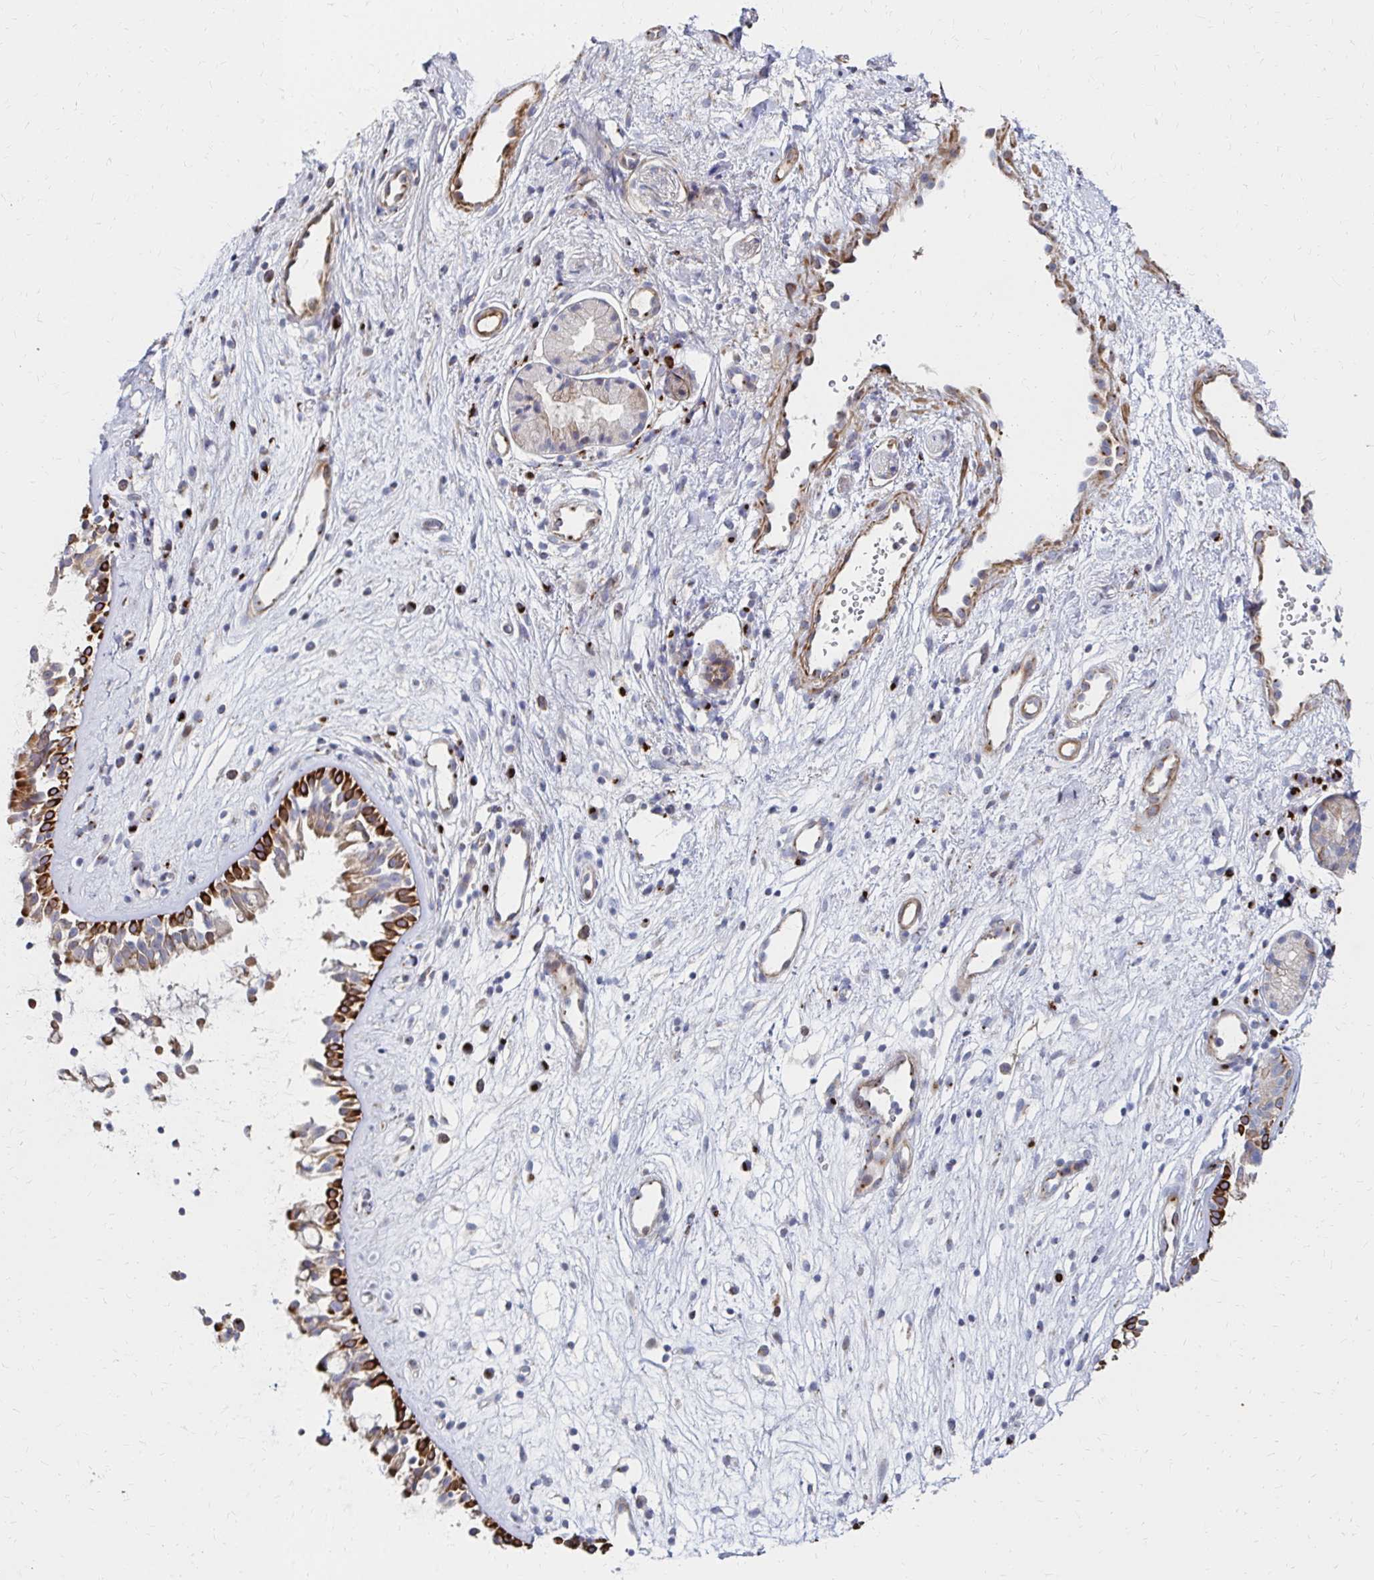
{"staining": {"intensity": "strong", "quantity": "25%-75%", "location": "cytoplasmic/membranous"}, "tissue": "nasopharynx", "cell_type": "Respiratory epithelial cells", "image_type": "normal", "snomed": [{"axis": "morphology", "description": "Normal tissue, NOS"}, {"axis": "topography", "description": "Nasopharynx"}], "caption": "A histopathology image of nasopharynx stained for a protein reveals strong cytoplasmic/membranous brown staining in respiratory epithelial cells. Nuclei are stained in blue.", "gene": "MAN1A1", "patient": {"sex": "male", "age": 32}}